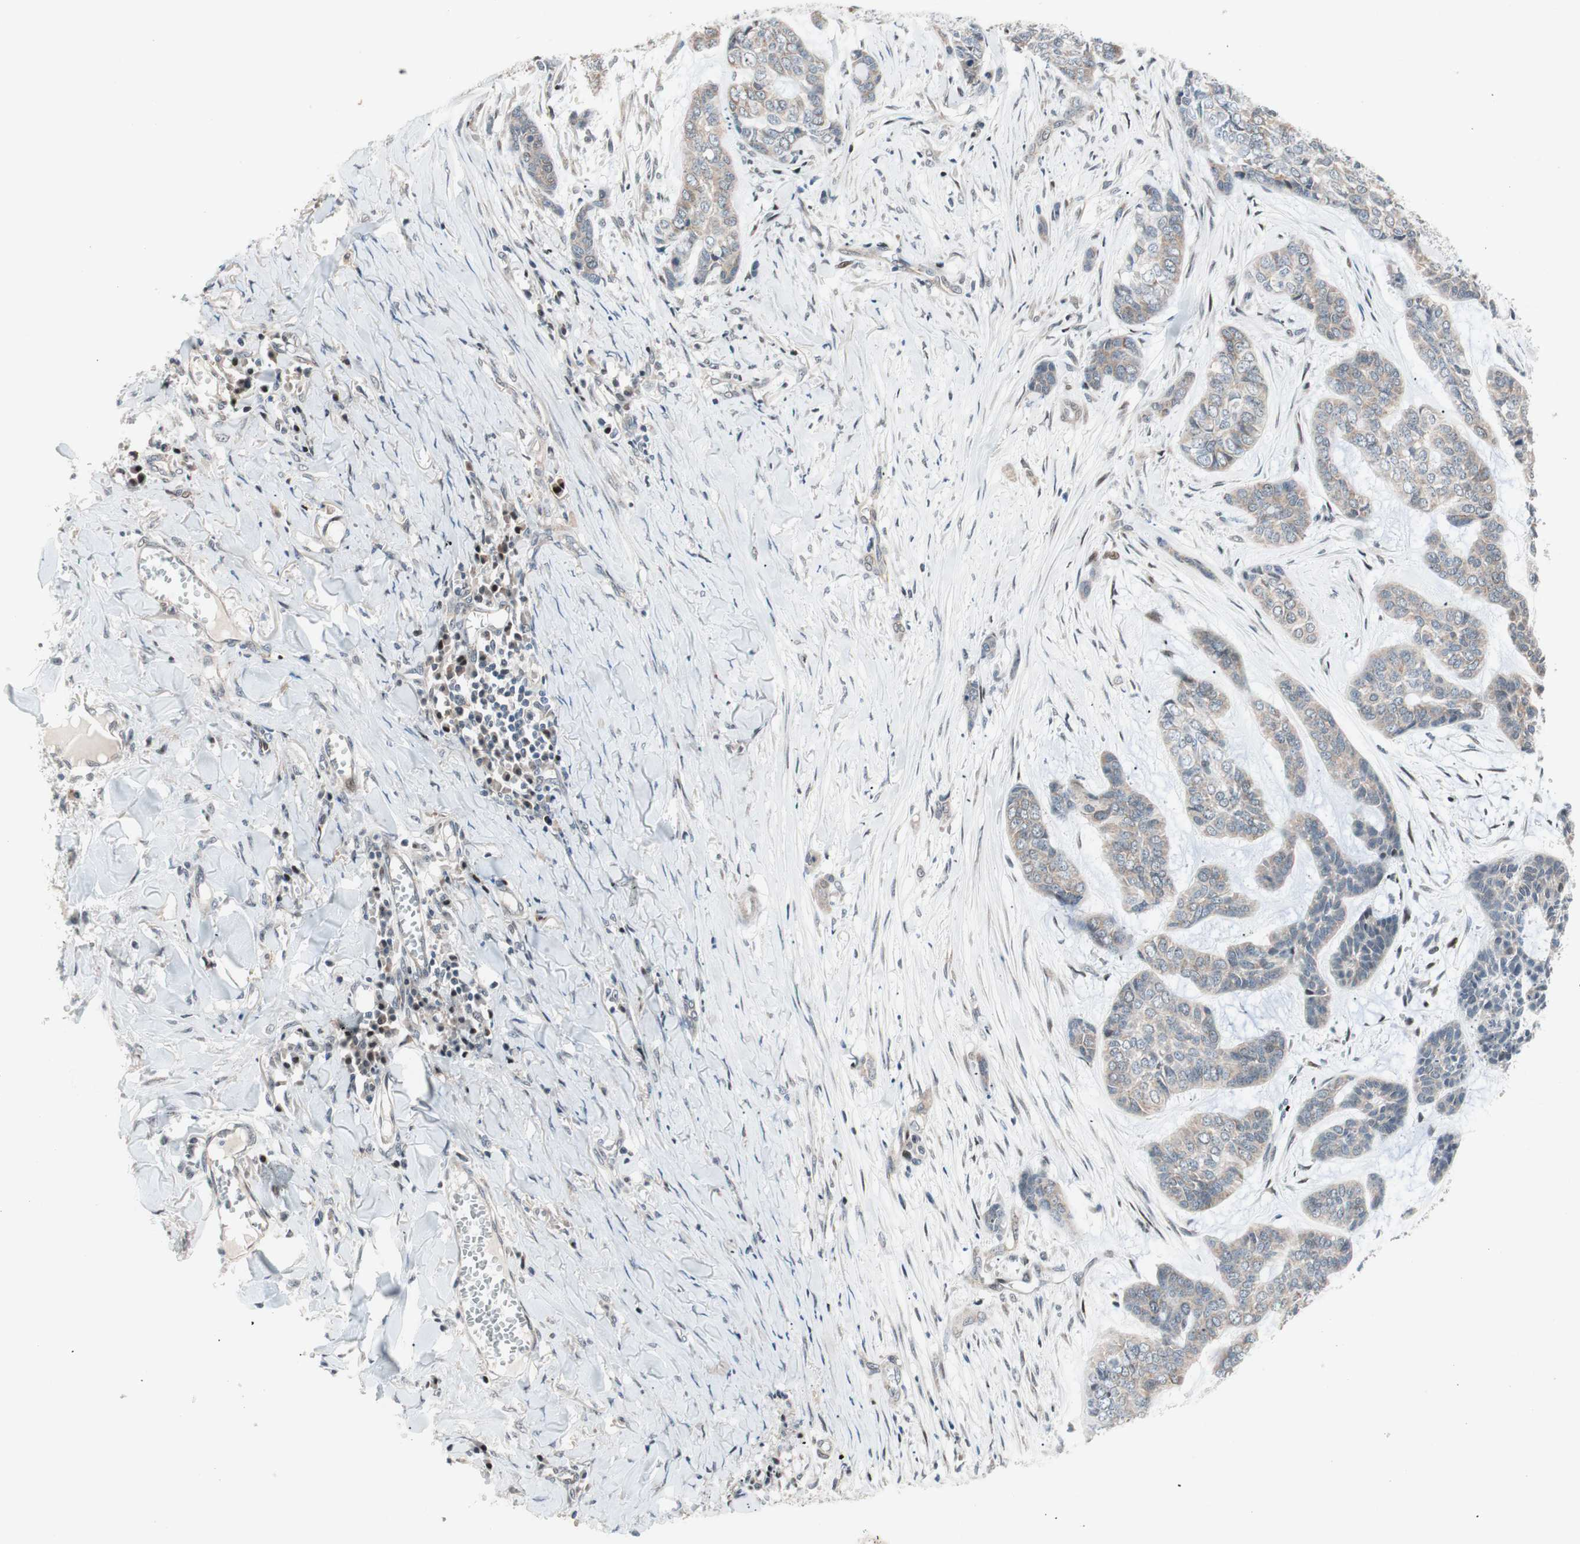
{"staining": {"intensity": "weak", "quantity": "<25%", "location": "cytoplasmic/membranous"}, "tissue": "skin cancer", "cell_type": "Tumor cells", "image_type": "cancer", "snomed": [{"axis": "morphology", "description": "Basal cell carcinoma"}, {"axis": "topography", "description": "Skin"}], "caption": "Image shows no protein staining in tumor cells of skin cancer tissue. (DAB (3,3'-diaminobenzidine) immunohistochemistry (IHC) with hematoxylin counter stain).", "gene": "POLH", "patient": {"sex": "female", "age": 64}}